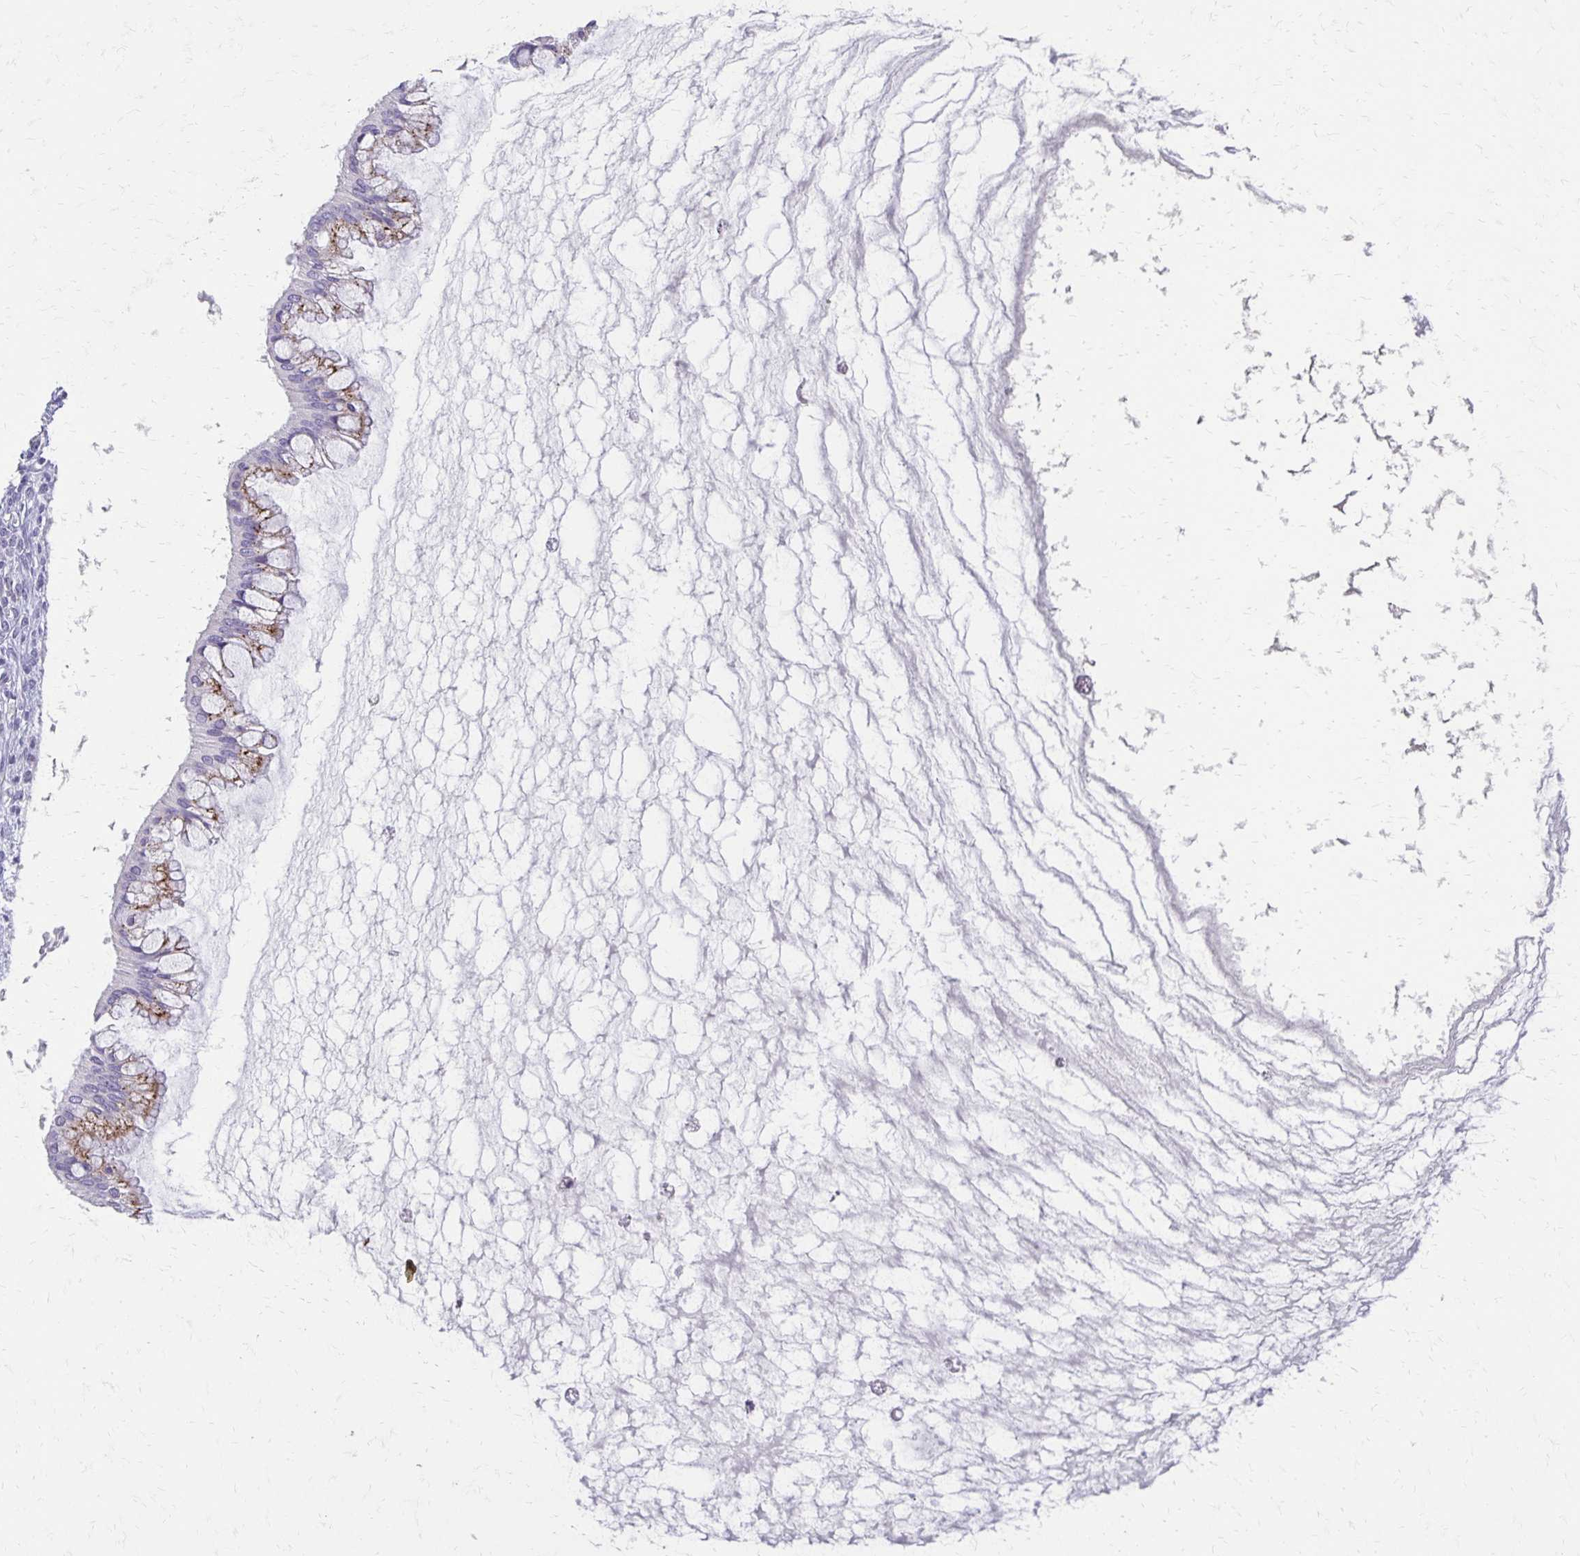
{"staining": {"intensity": "moderate", "quantity": "25%-75%", "location": "cytoplasmic/membranous"}, "tissue": "ovarian cancer", "cell_type": "Tumor cells", "image_type": "cancer", "snomed": [{"axis": "morphology", "description": "Cystadenocarcinoma, mucinous, NOS"}, {"axis": "topography", "description": "Ovary"}], "caption": "Ovarian cancer stained with a protein marker displays moderate staining in tumor cells.", "gene": "BBS12", "patient": {"sex": "female", "age": 73}}